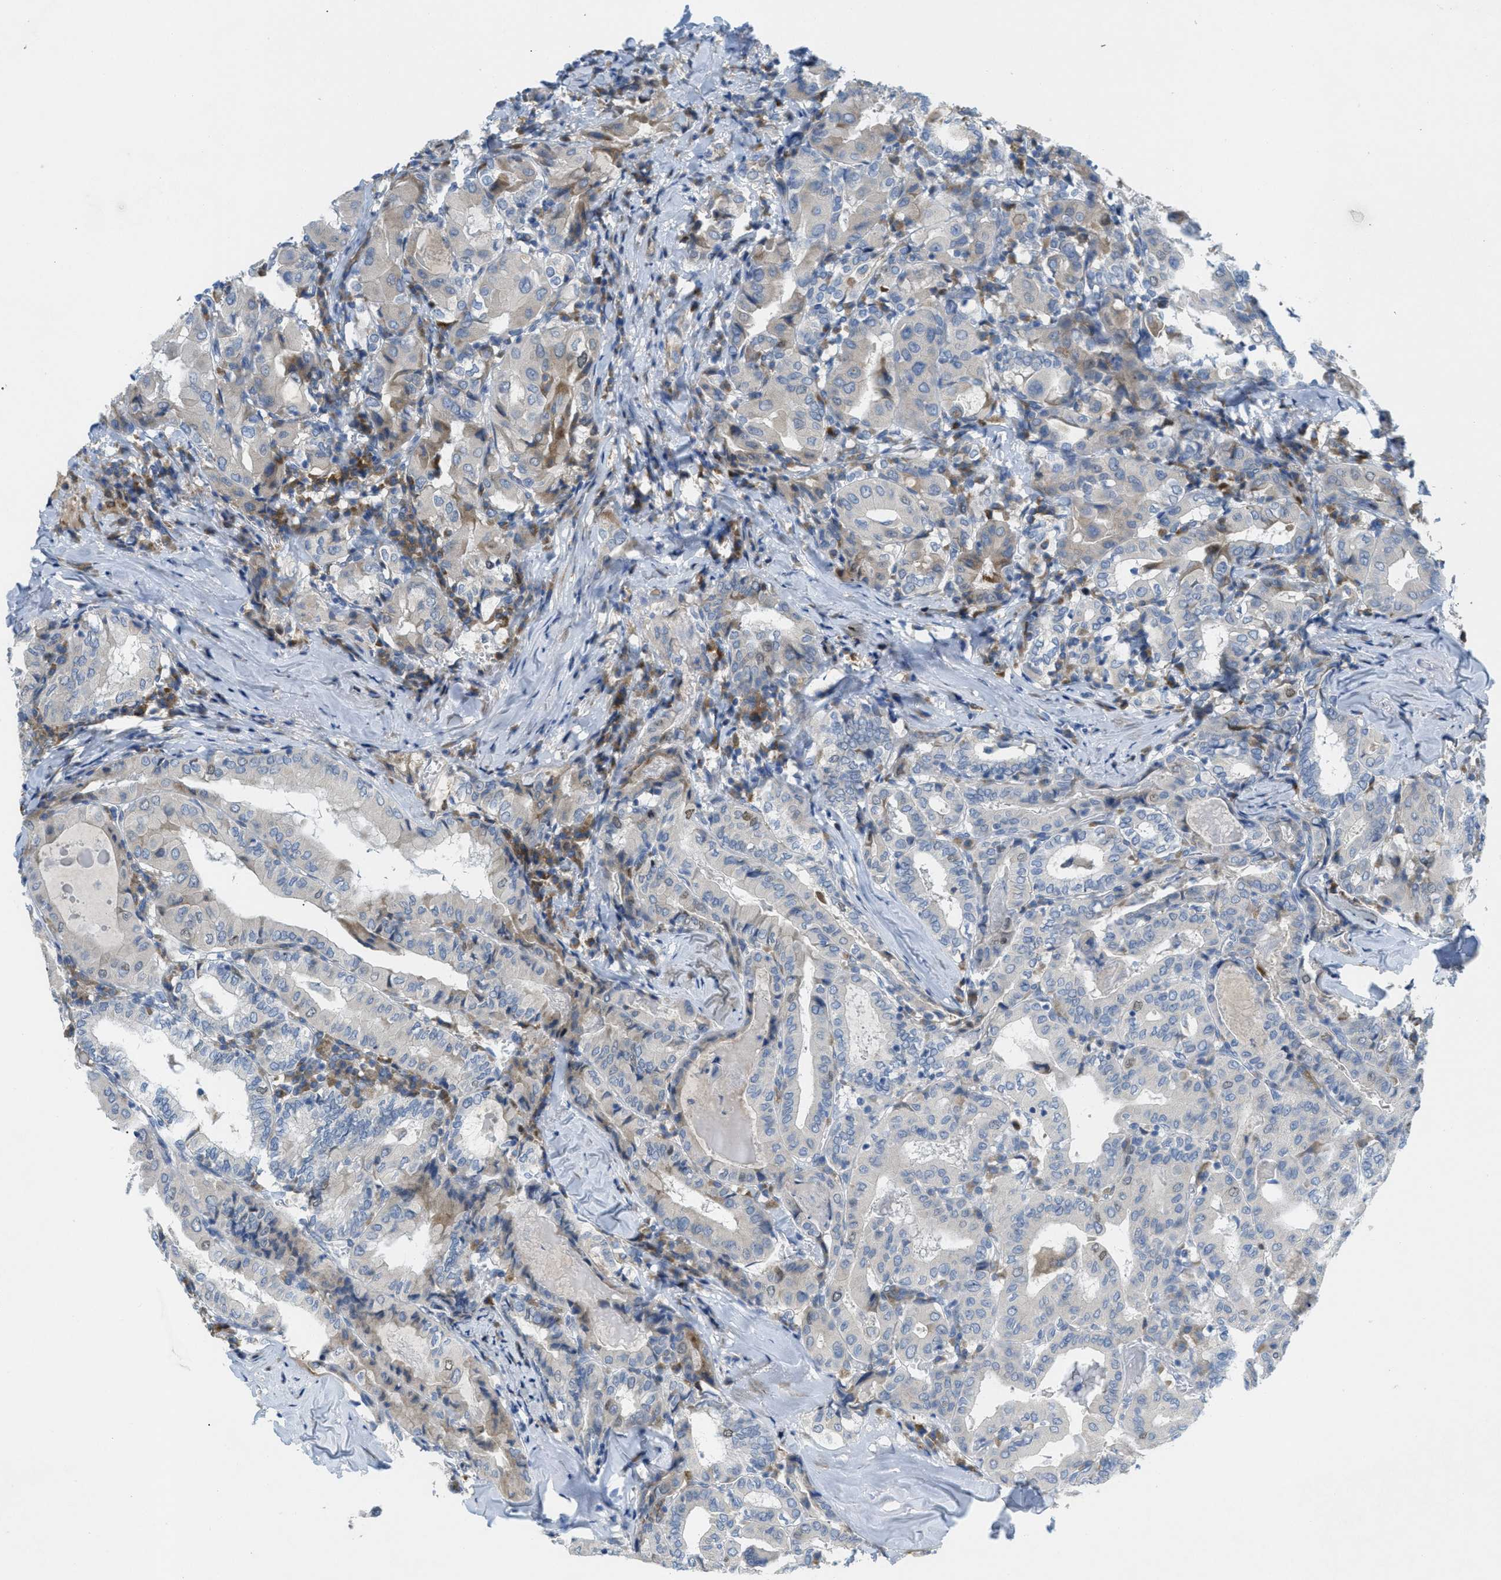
{"staining": {"intensity": "weak", "quantity": "<25%", "location": "cytoplasmic/membranous"}, "tissue": "thyroid cancer", "cell_type": "Tumor cells", "image_type": "cancer", "snomed": [{"axis": "morphology", "description": "Papillary adenocarcinoma, NOS"}, {"axis": "topography", "description": "Thyroid gland"}], "caption": "A micrograph of thyroid papillary adenocarcinoma stained for a protein exhibits no brown staining in tumor cells.", "gene": "ORC6", "patient": {"sex": "female", "age": 42}}